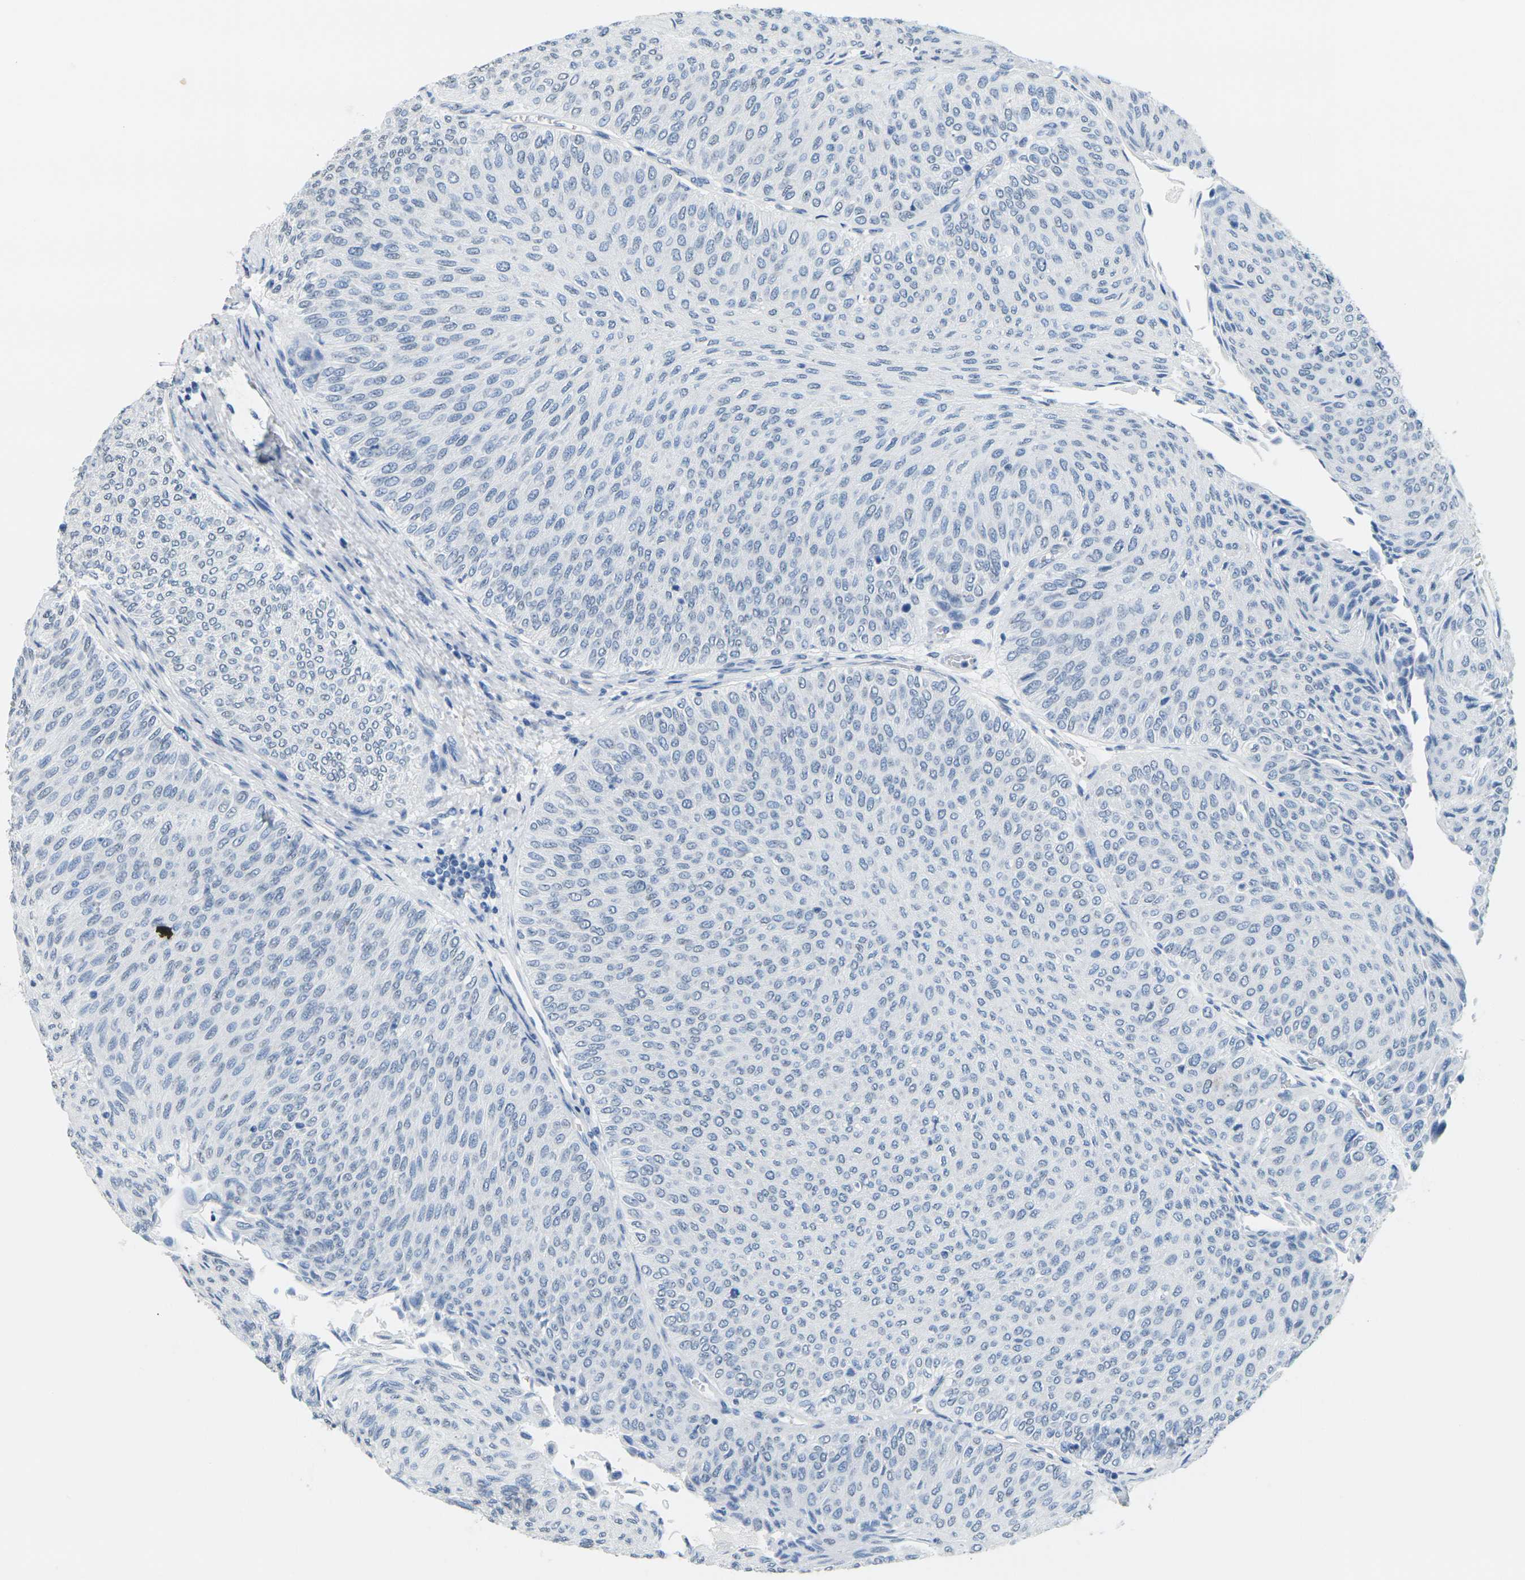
{"staining": {"intensity": "negative", "quantity": "none", "location": "none"}, "tissue": "urothelial cancer", "cell_type": "Tumor cells", "image_type": "cancer", "snomed": [{"axis": "morphology", "description": "Urothelial carcinoma, Low grade"}, {"axis": "topography", "description": "Urinary bladder"}], "caption": "Histopathology image shows no significant protein positivity in tumor cells of urothelial cancer.", "gene": "CTAG1A", "patient": {"sex": "male", "age": 78}}